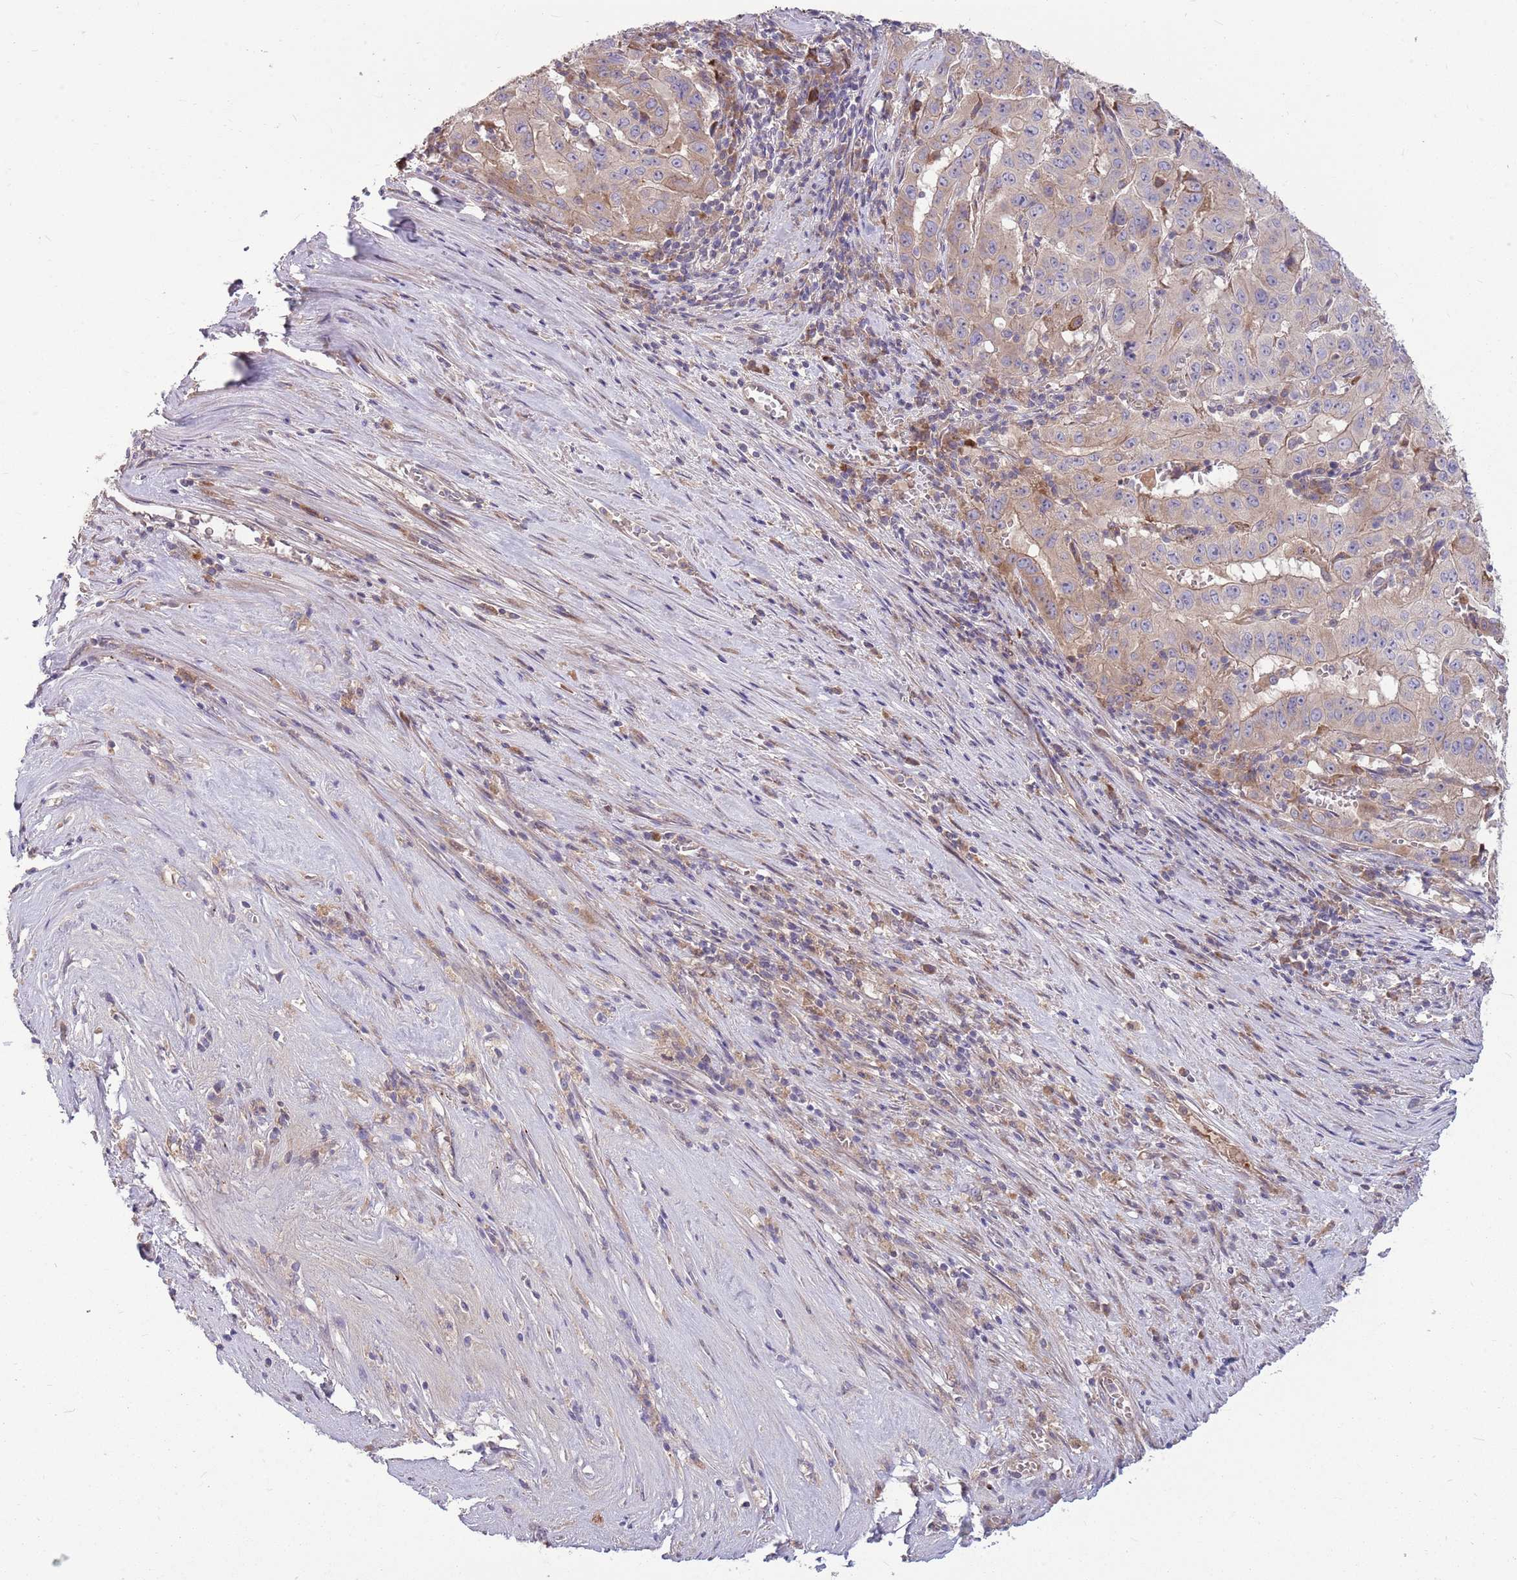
{"staining": {"intensity": "weak", "quantity": "25%-75%", "location": "cytoplasmic/membranous"}, "tissue": "pancreatic cancer", "cell_type": "Tumor cells", "image_type": "cancer", "snomed": [{"axis": "morphology", "description": "Adenocarcinoma, NOS"}, {"axis": "topography", "description": "Pancreas"}], "caption": "The micrograph shows a brown stain indicating the presence of a protein in the cytoplasmic/membranous of tumor cells in adenocarcinoma (pancreatic).", "gene": "PPP1R27", "patient": {"sex": "male", "age": 63}}